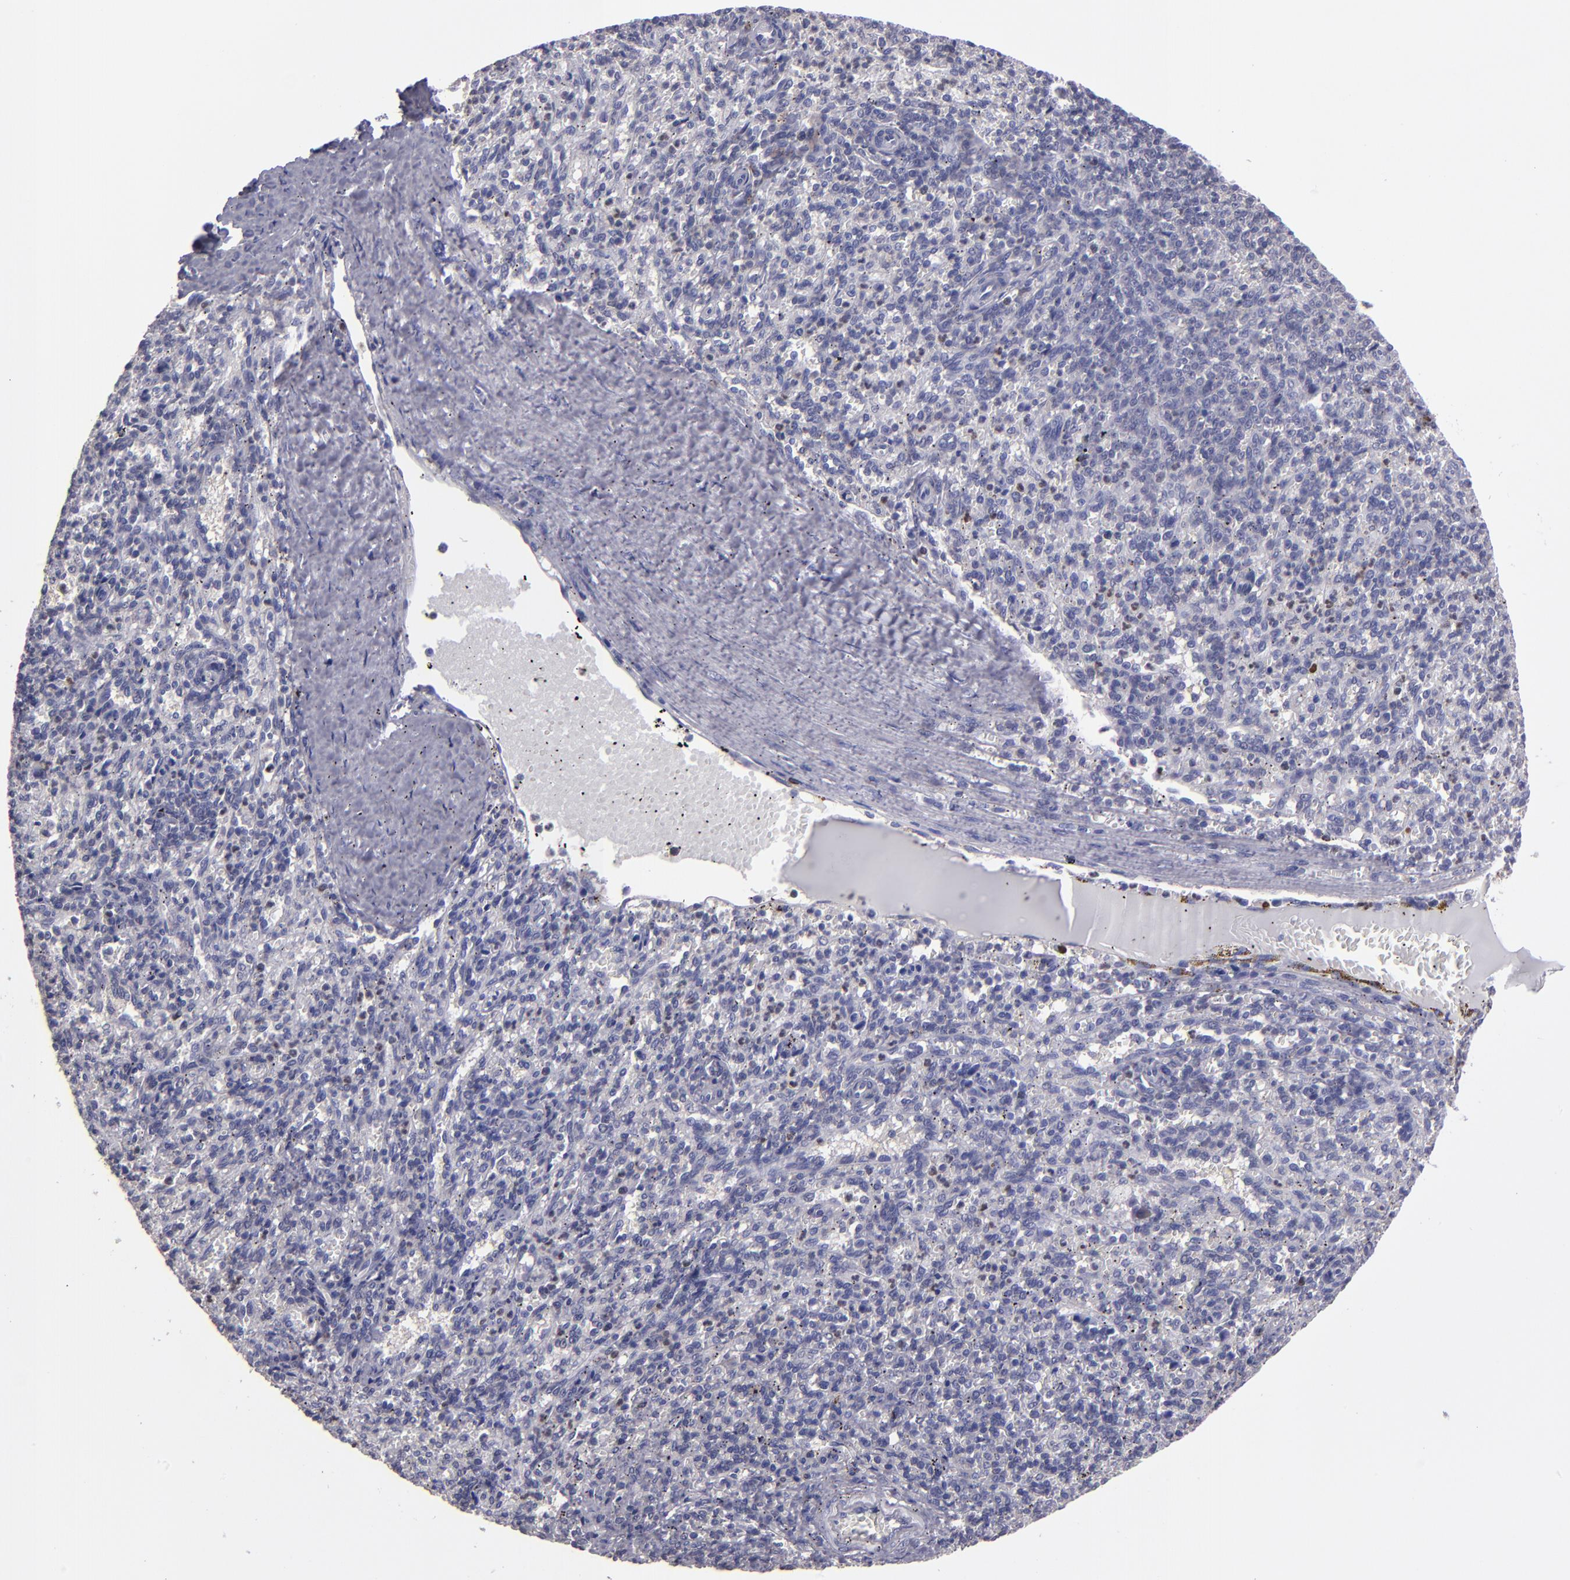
{"staining": {"intensity": "negative", "quantity": "none", "location": "none"}, "tissue": "spleen", "cell_type": "Cells in red pulp", "image_type": "normal", "snomed": [{"axis": "morphology", "description": "Normal tissue, NOS"}, {"axis": "topography", "description": "Spleen"}], "caption": "An image of spleen stained for a protein shows no brown staining in cells in red pulp. (Brightfield microscopy of DAB immunohistochemistry (IHC) at high magnification).", "gene": "CEBPE", "patient": {"sex": "female", "age": 10}}